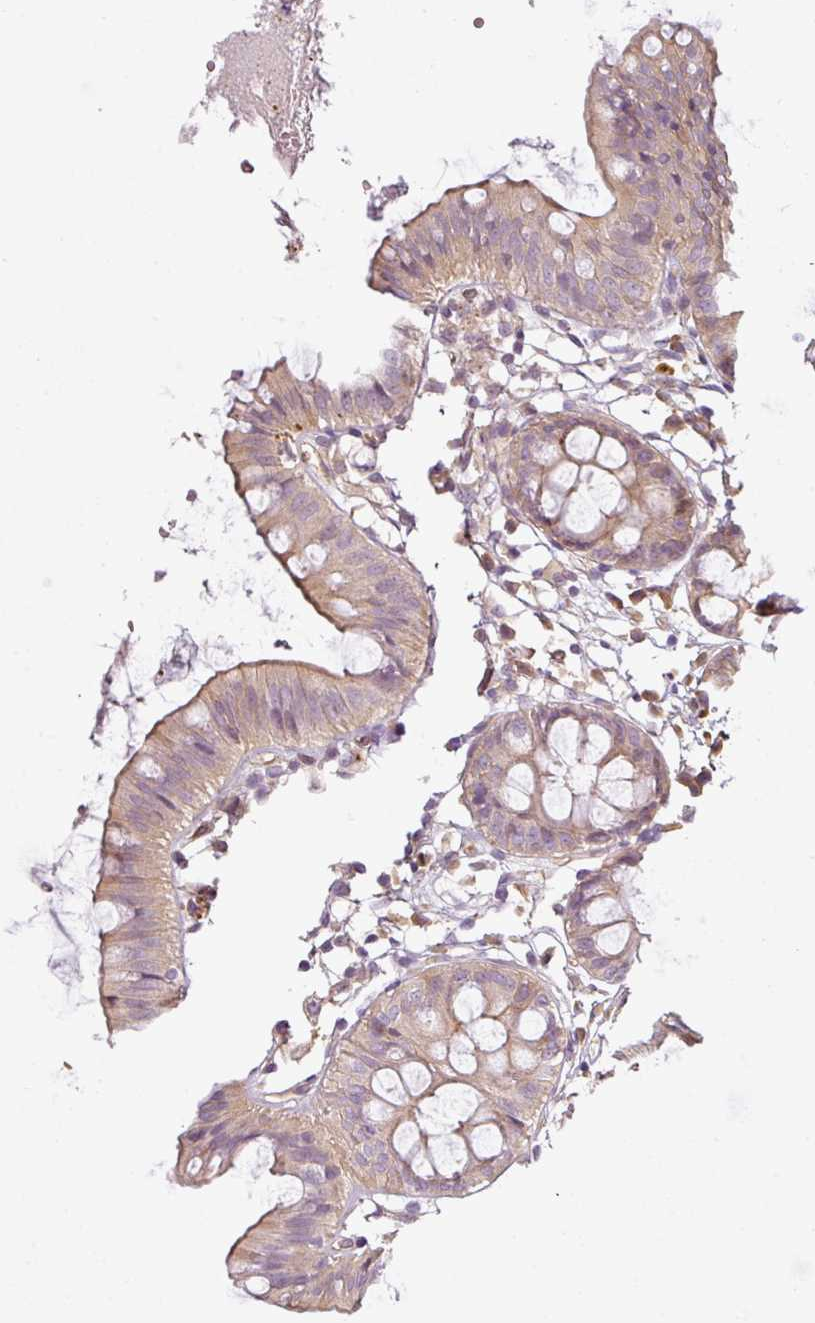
{"staining": {"intensity": "moderate", "quantity": "25%-75%", "location": "cytoplasmic/membranous"}, "tissue": "colon", "cell_type": "Endothelial cells", "image_type": "normal", "snomed": [{"axis": "morphology", "description": "Normal tissue, NOS"}, {"axis": "topography", "description": "Colon"}], "caption": "A medium amount of moderate cytoplasmic/membranous positivity is identified in approximately 25%-75% of endothelial cells in unremarkable colon. The protein is shown in brown color, while the nuclei are stained blue.", "gene": "ANKRD18A", "patient": {"sex": "female", "age": 84}}